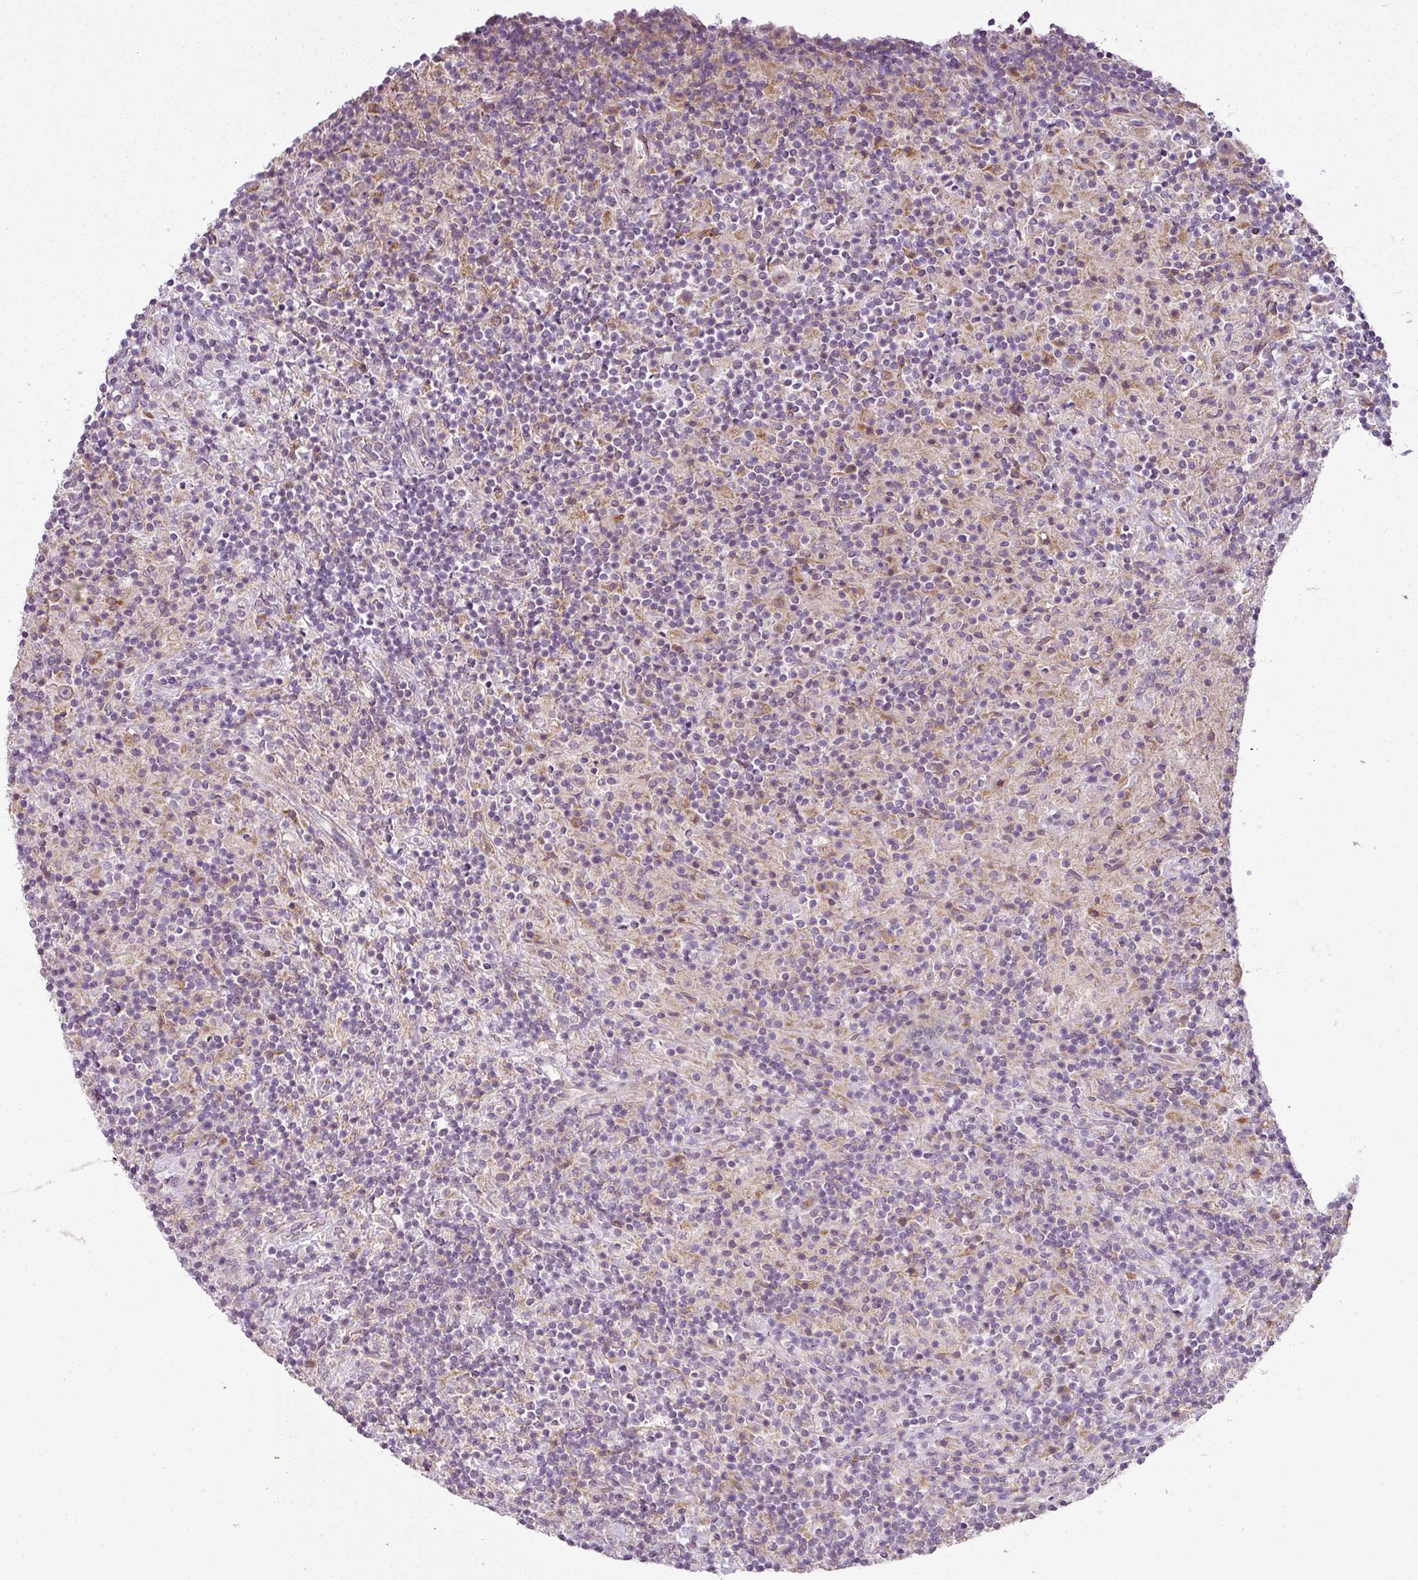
{"staining": {"intensity": "moderate", "quantity": ">75%", "location": "cytoplasmic/membranous"}, "tissue": "lymphoma", "cell_type": "Tumor cells", "image_type": "cancer", "snomed": [{"axis": "morphology", "description": "Hodgkin's disease, NOS"}, {"axis": "topography", "description": "Lymph node"}], "caption": "Lymphoma stained for a protein (brown) exhibits moderate cytoplasmic/membranous positive staining in about >75% of tumor cells.", "gene": "LY75", "patient": {"sex": "male", "age": 70}}